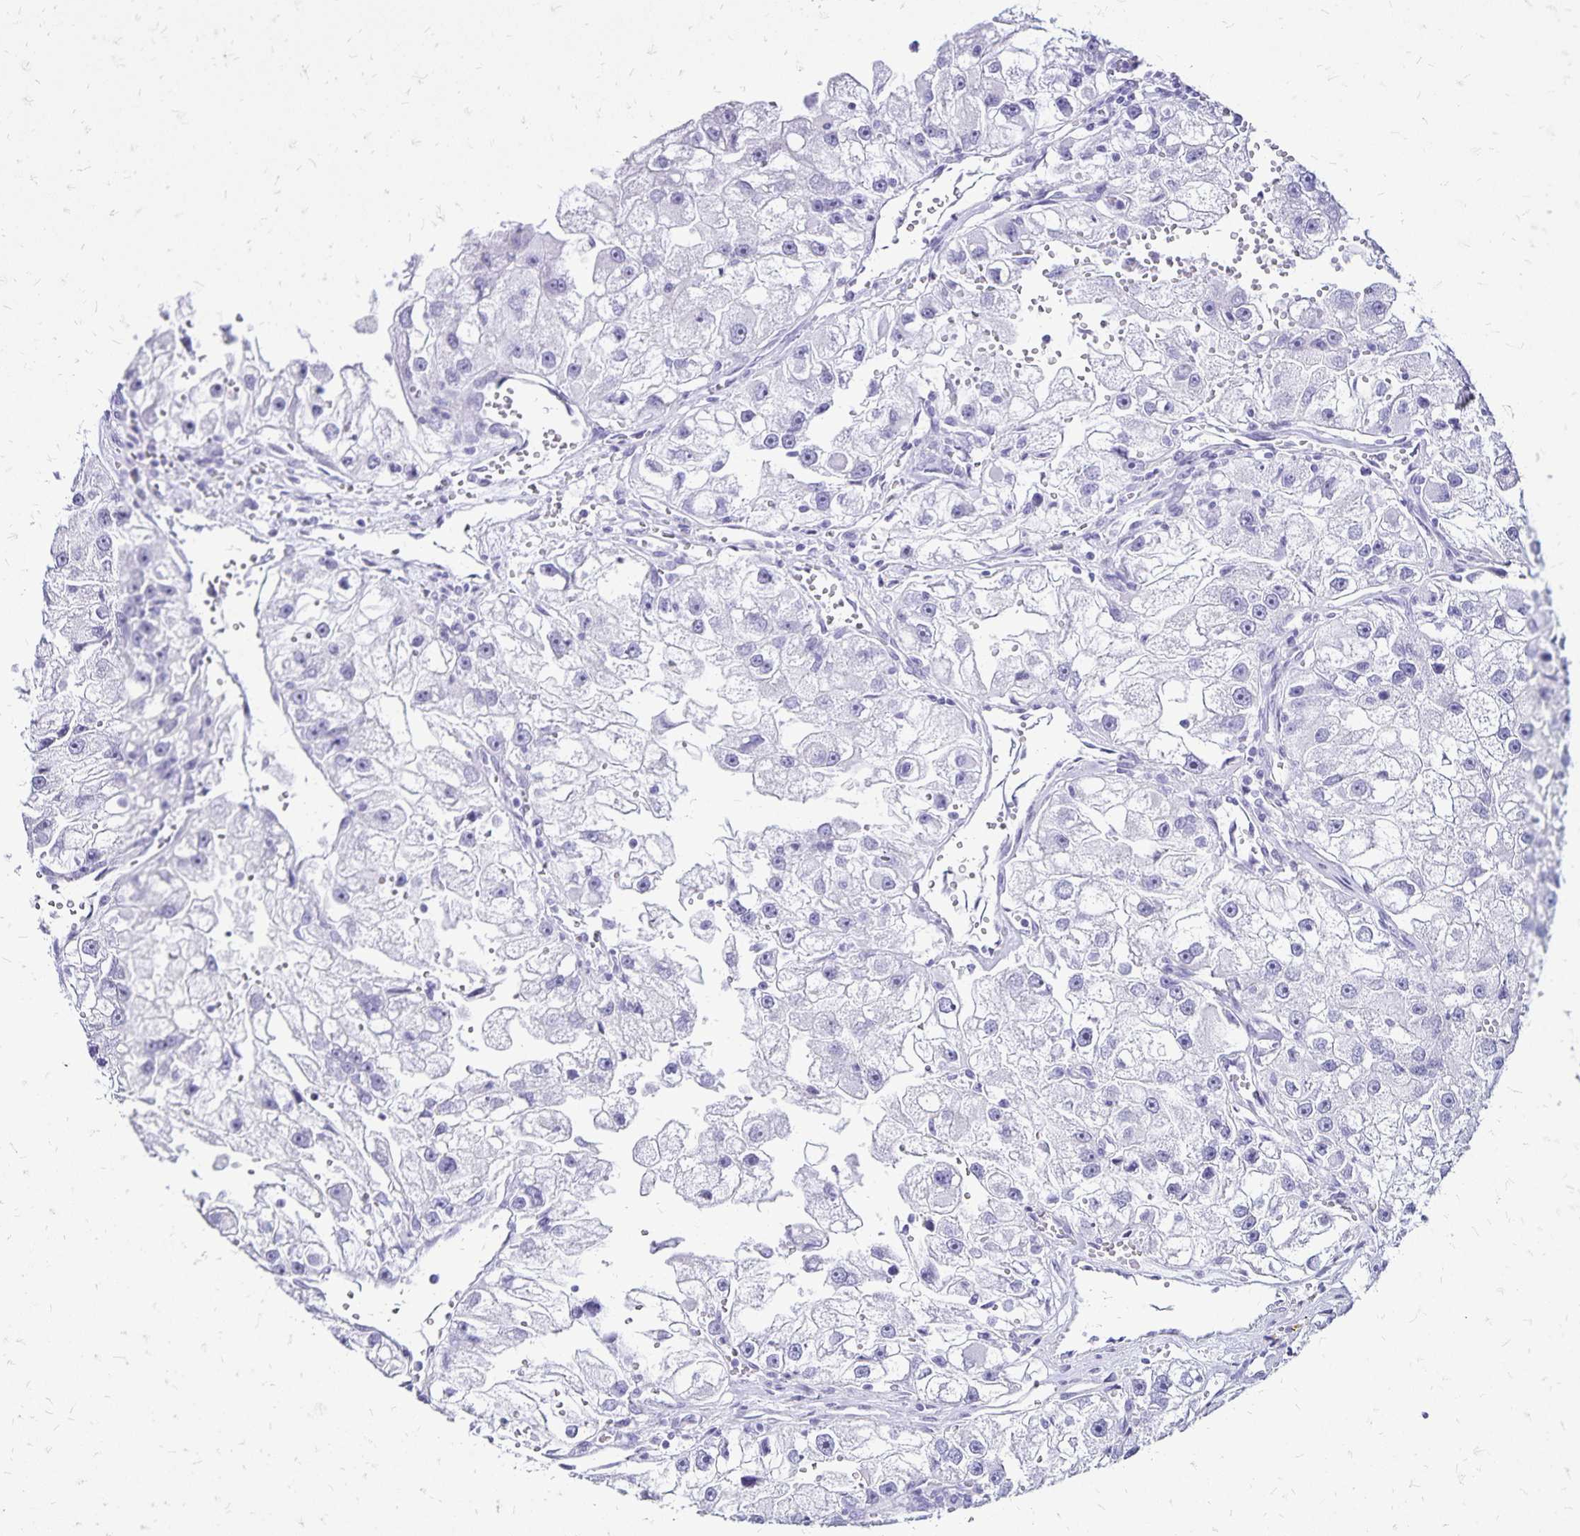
{"staining": {"intensity": "negative", "quantity": "none", "location": "none"}, "tissue": "renal cancer", "cell_type": "Tumor cells", "image_type": "cancer", "snomed": [{"axis": "morphology", "description": "Adenocarcinoma, NOS"}, {"axis": "topography", "description": "Kidney"}], "caption": "Tumor cells are negative for protein expression in human renal adenocarcinoma.", "gene": "LIN28B", "patient": {"sex": "male", "age": 63}}